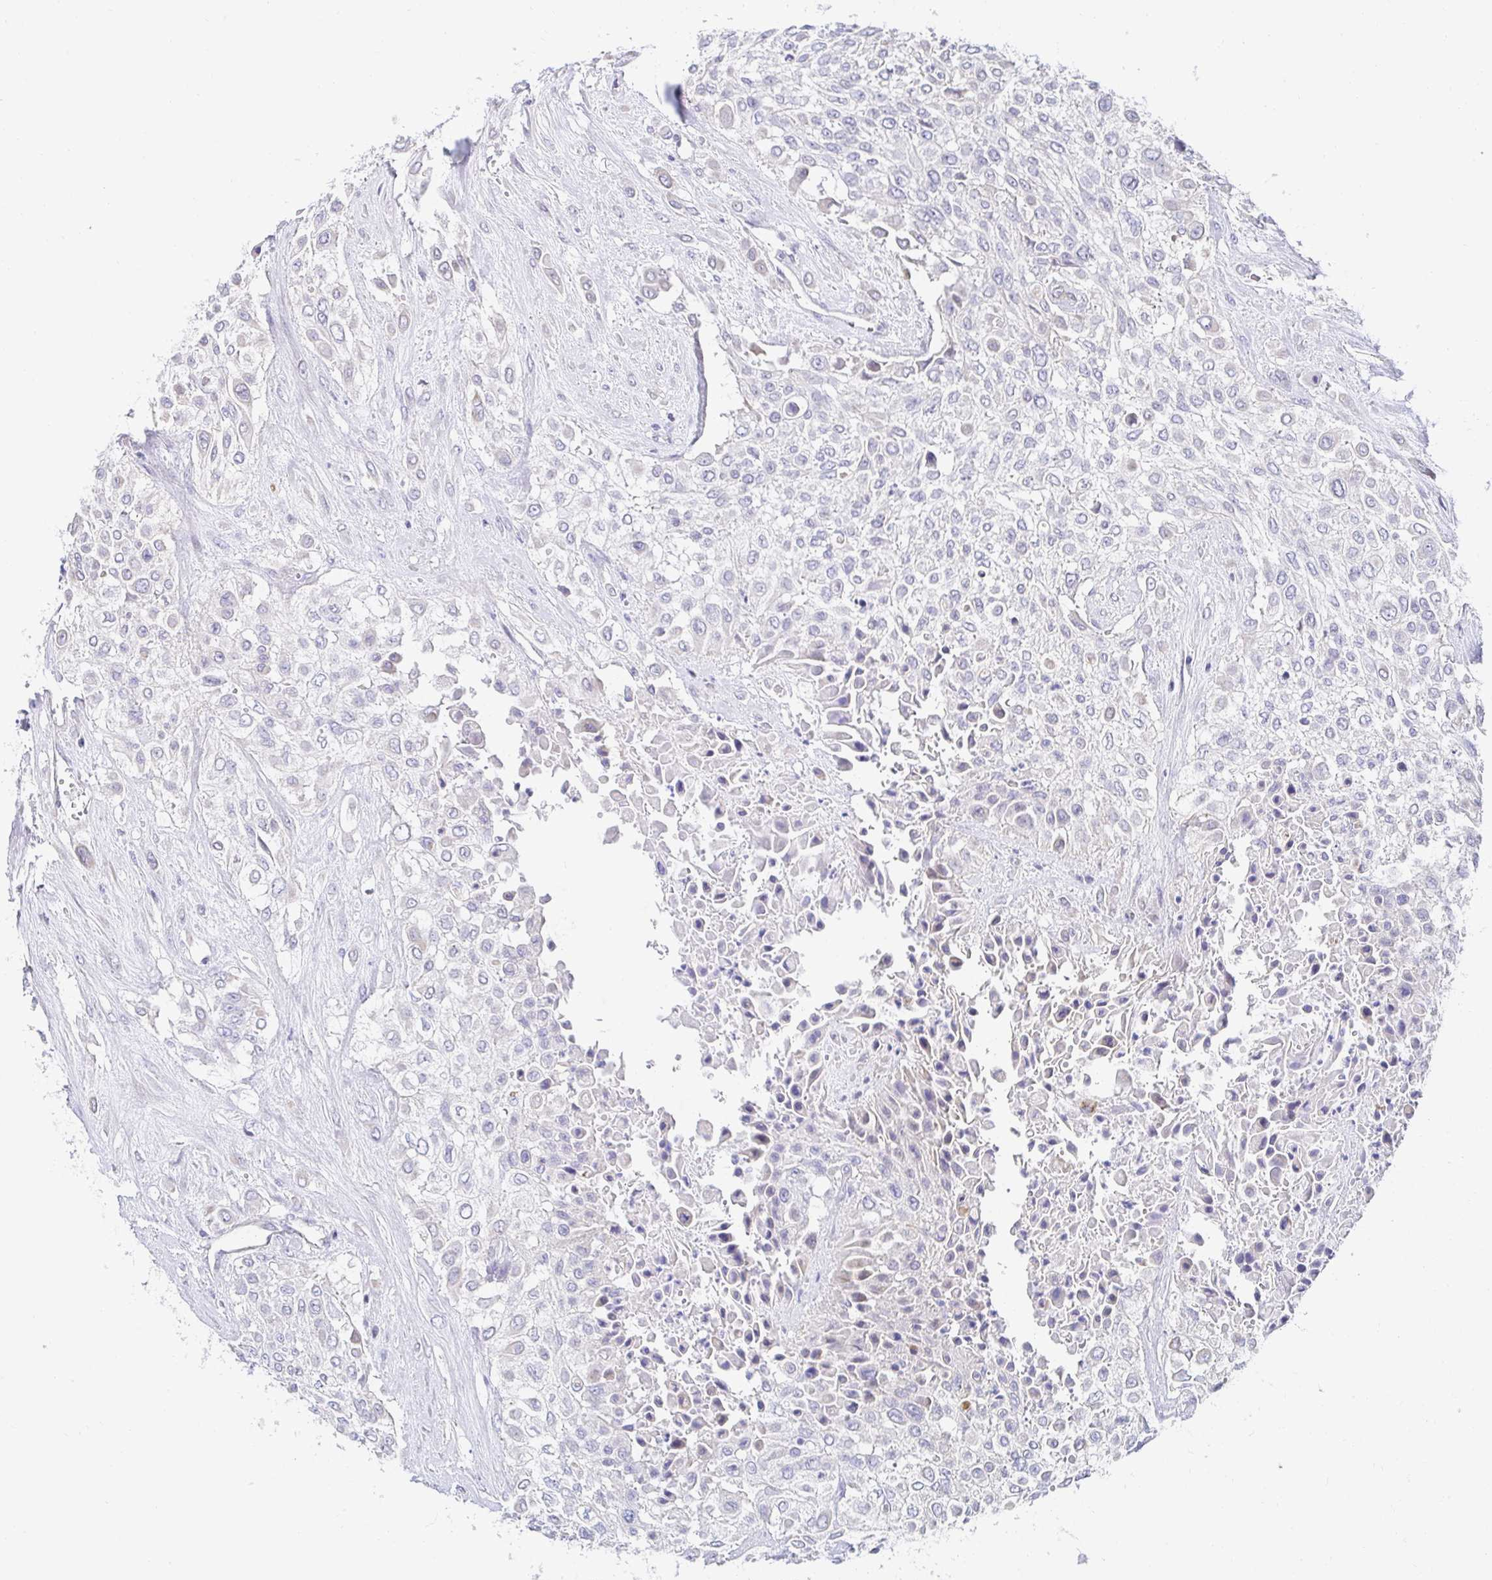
{"staining": {"intensity": "negative", "quantity": "none", "location": "none"}, "tissue": "urothelial cancer", "cell_type": "Tumor cells", "image_type": "cancer", "snomed": [{"axis": "morphology", "description": "Urothelial carcinoma, High grade"}, {"axis": "topography", "description": "Urinary bladder"}], "caption": "Image shows no protein positivity in tumor cells of high-grade urothelial carcinoma tissue.", "gene": "AKAP14", "patient": {"sex": "male", "age": 57}}